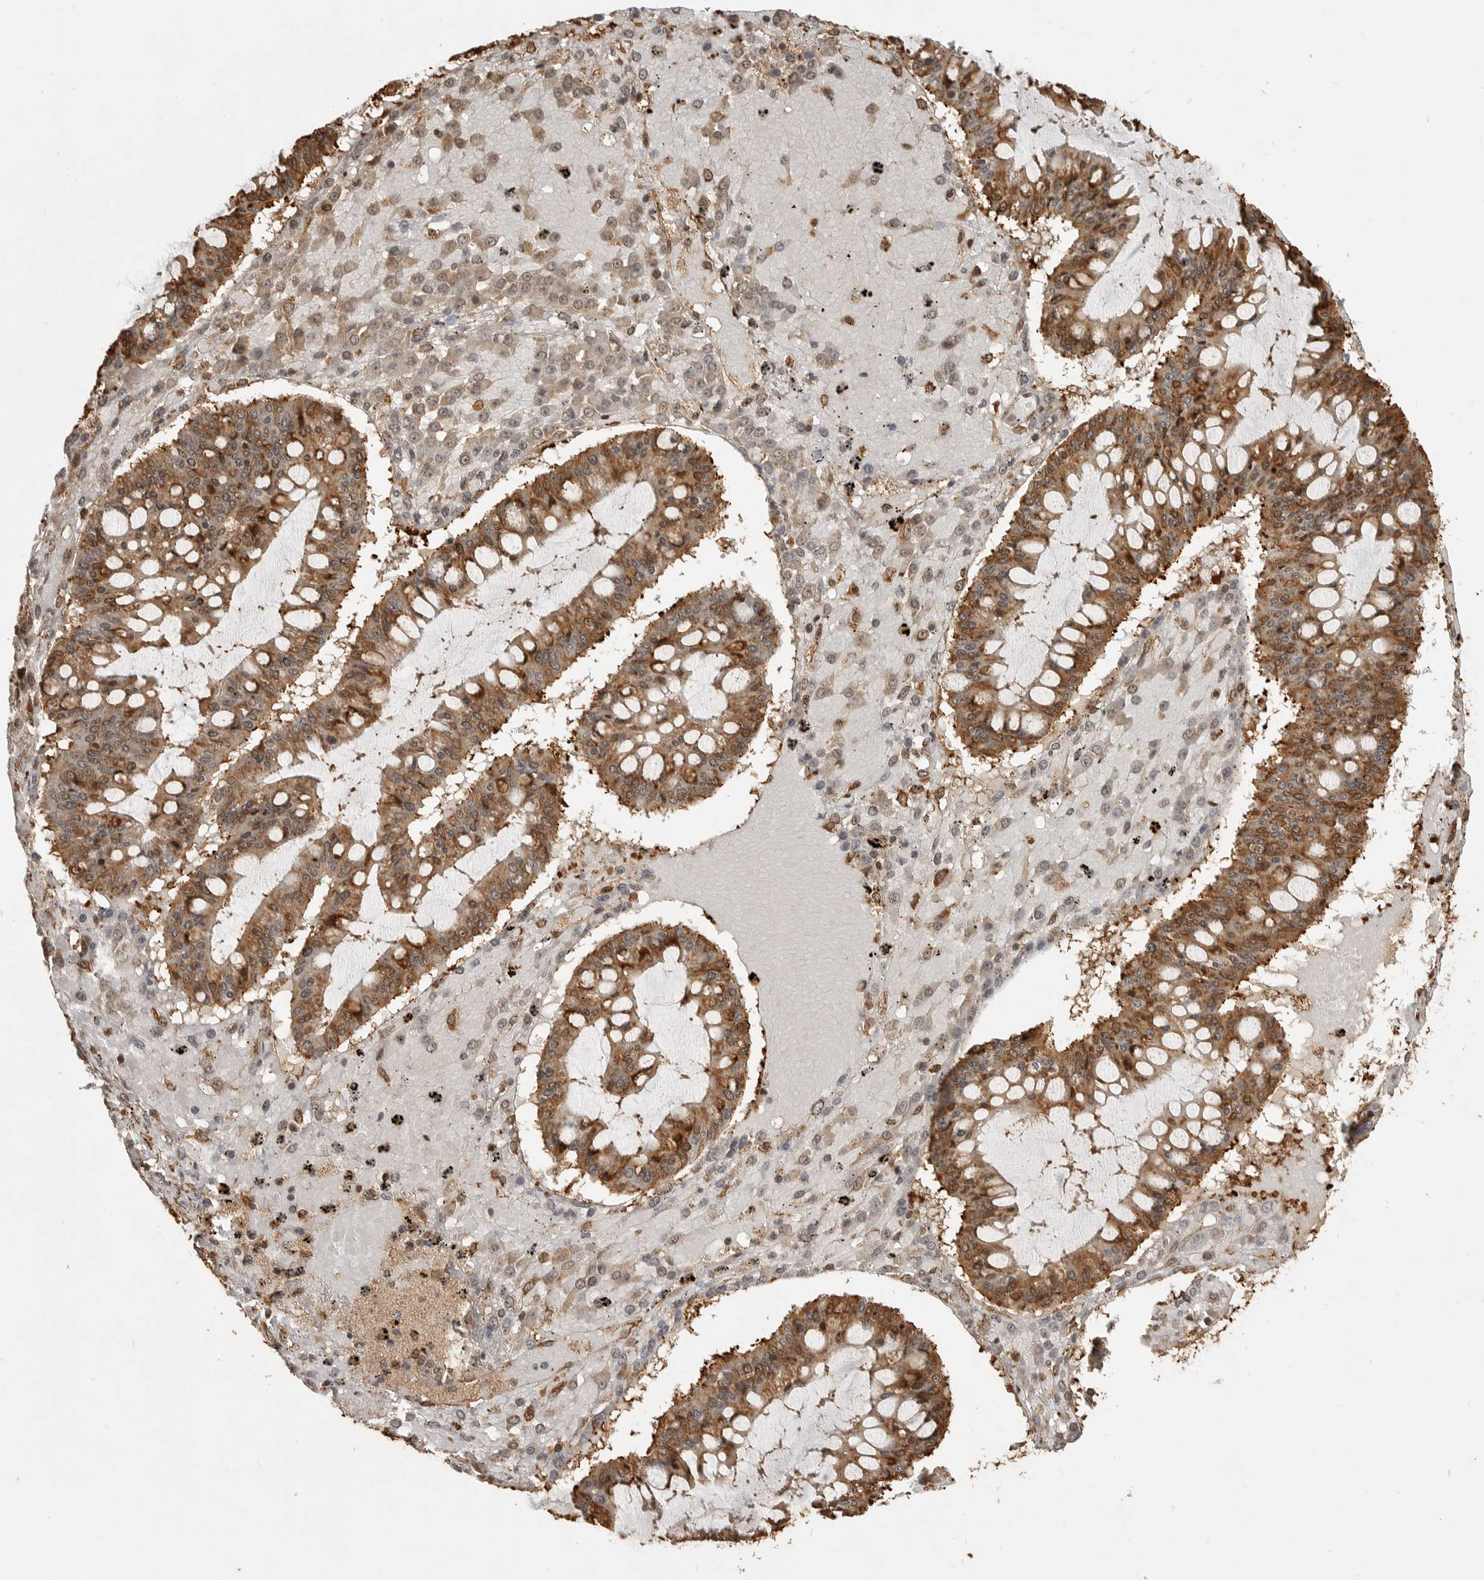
{"staining": {"intensity": "moderate", "quantity": ">75%", "location": "cytoplasmic/membranous,nuclear"}, "tissue": "ovarian cancer", "cell_type": "Tumor cells", "image_type": "cancer", "snomed": [{"axis": "morphology", "description": "Cystadenocarcinoma, mucinous, NOS"}, {"axis": "topography", "description": "Ovary"}], "caption": "This is a micrograph of immunohistochemistry staining of mucinous cystadenocarcinoma (ovarian), which shows moderate staining in the cytoplasmic/membranous and nuclear of tumor cells.", "gene": "BMP2K", "patient": {"sex": "female", "age": 73}}